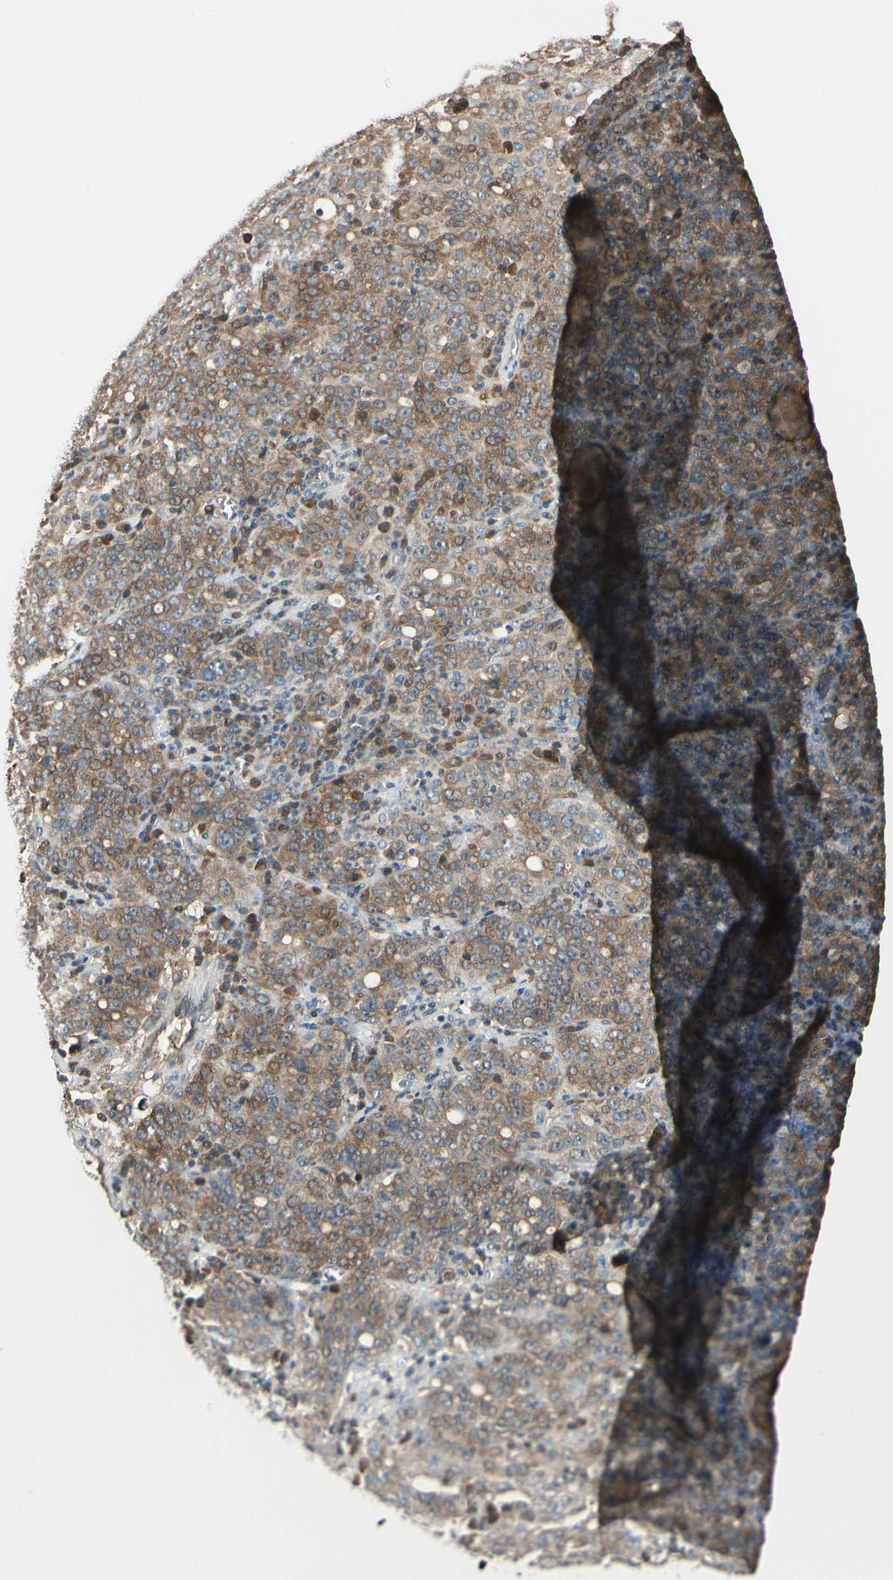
{"staining": {"intensity": "weak", "quantity": ">75%", "location": "cytoplasmic/membranous"}, "tissue": "ovarian cancer", "cell_type": "Tumor cells", "image_type": "cancer", "snomed": [{"axis": "morphology", "description": "Carcinoma, endometroid"}, {"axis": "topography", "description": "Ovary"}], "caption": "Protein analysis of ovarian cancer (endometroid carcinoma) tissue shows weak cytoplasmic/membranous positivity in approximately >75% of tumor cells.", "gene": "RASGRF1", "patient": {"sex": "female", "age": 62}}